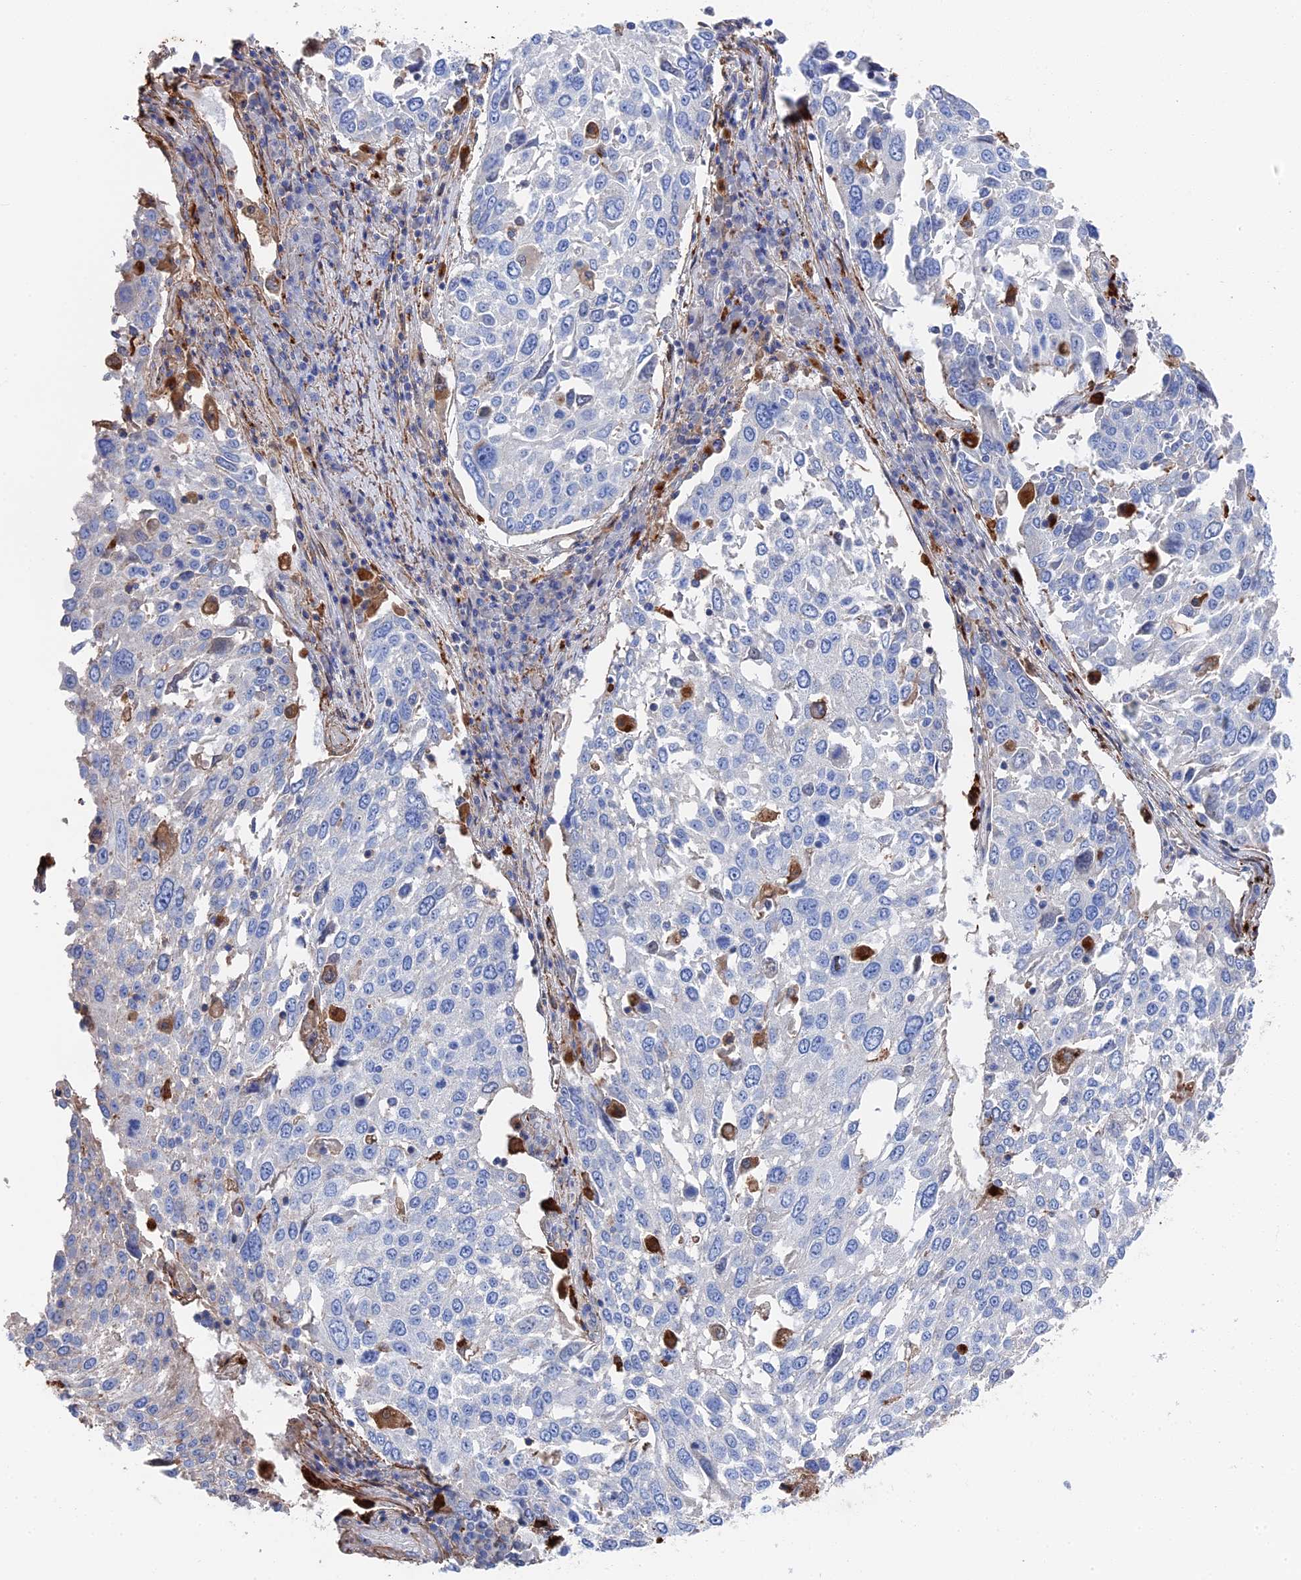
{"staining": {"intensity": "negative", "quantity": "none", "location": "none"}, "tissue": "lung cancer", "cell_type": "Tumor cells", "image_type": "cancer", "snomed": [{"axis": "morphology", "description": "Squamous cell carcinoma, NOS"}, {"axis": "topography", "description": "Lung"}], "caption": "Tumor cells show no significant positivity in lung squamous cell carcinoma. Brightfield microscopy of immunohistochemistry (IHC) stained with DAB (3,3'-diaminobenzidine) (brown) and hematoxylin (blue), captured at high magnification.", "gene": "STRA6", "patient": {"sex": "male", "age": 65}}